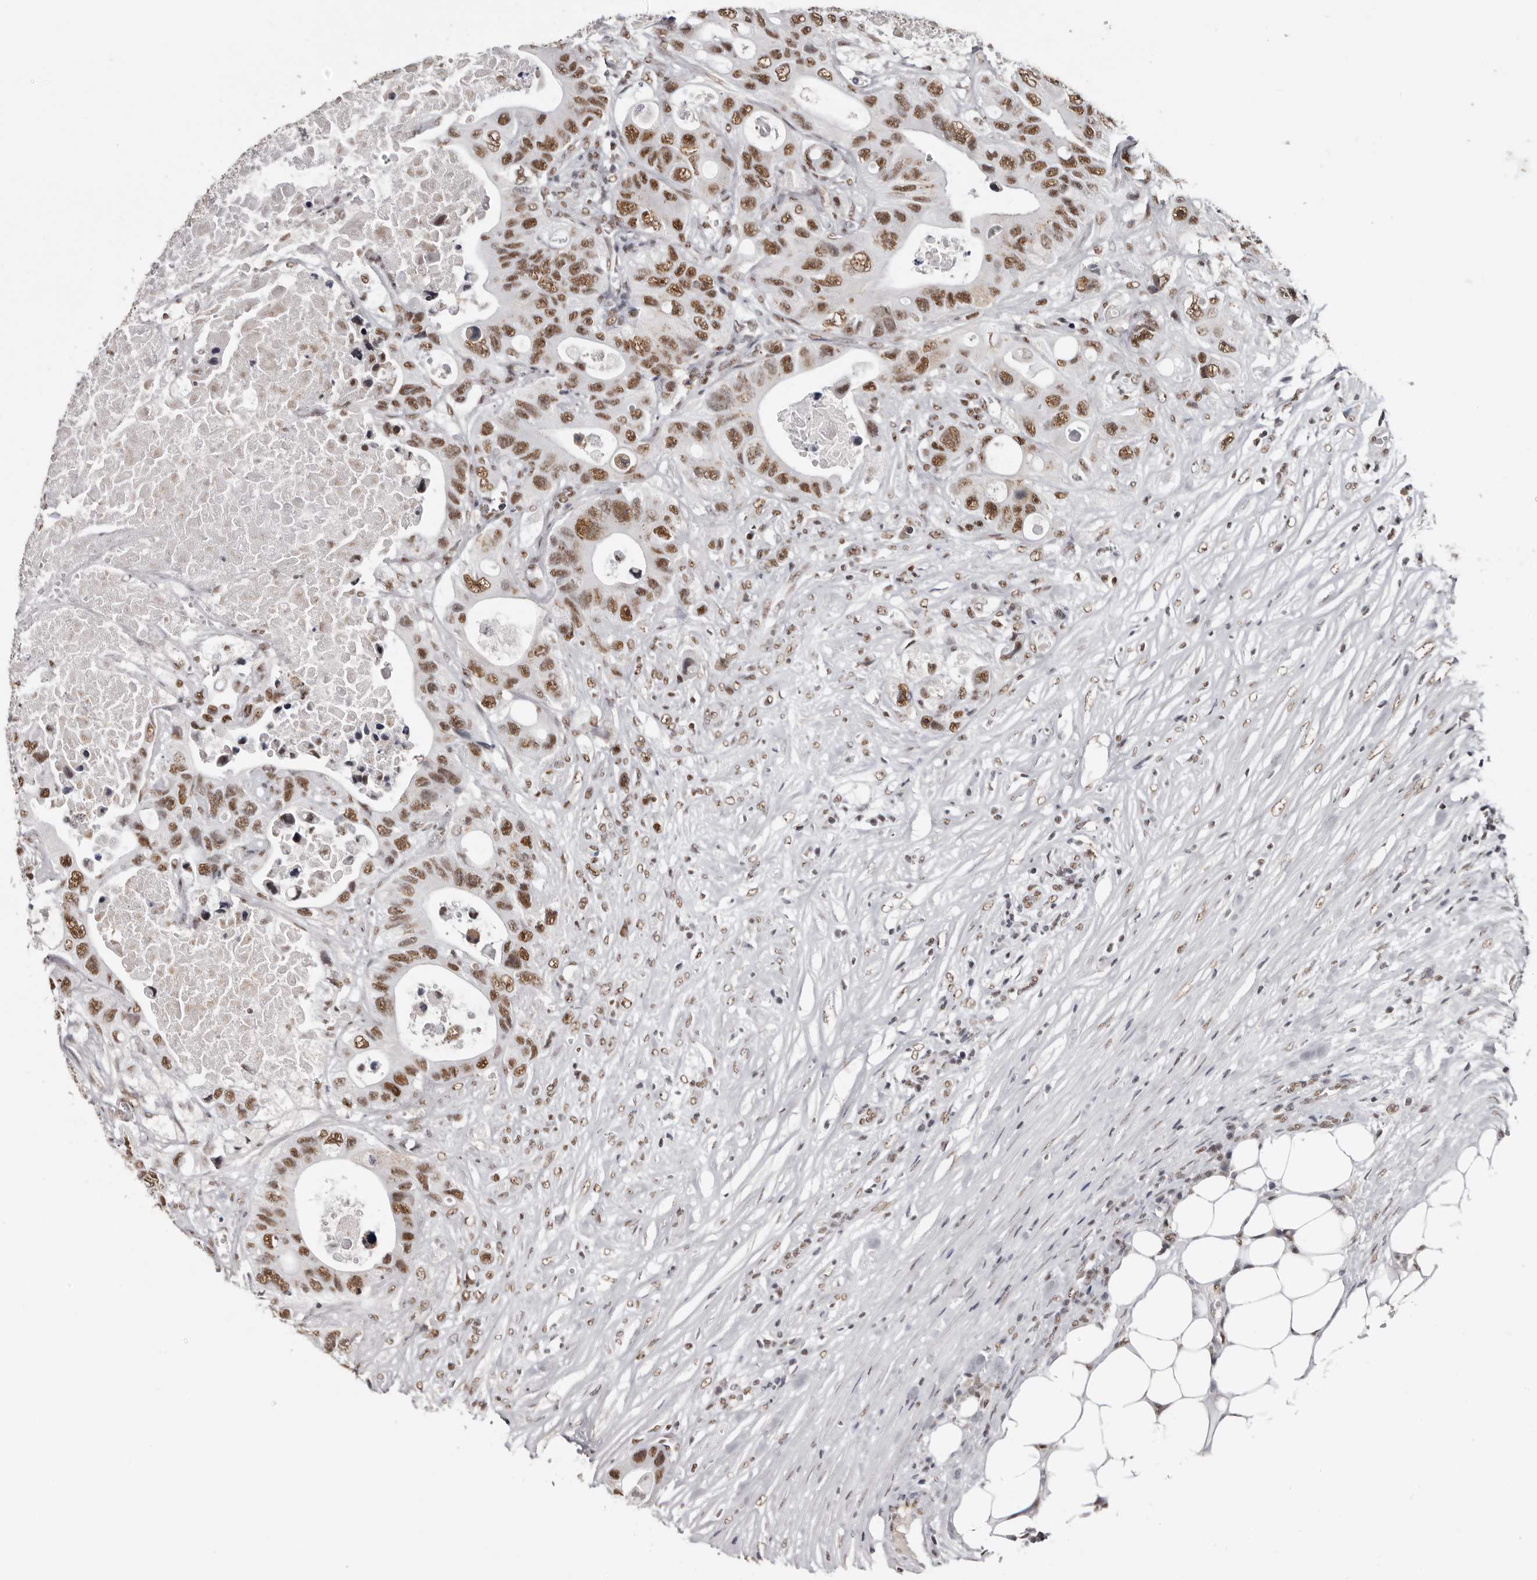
{"staining": {"intensity": "strong", "quantity": ">75%", "location": "nuclear"}, "tissue": "colorectal cancer", "cell_type": "Tumor cells", "image_type": "cancer", "snomed": [{"axis": "morphology", "description": "Adenocarcinoma, NOS"}, {"axis": "topography", "description": "Colon"}], "caption": "About >75% of tumor cells in human colorectal adenocarcinoma display strong nuclear protein positivity as visualized by brown immunohistochemical staining.", "gene": "SCAF4", "patient": {"sex": "female", "age": 46}}